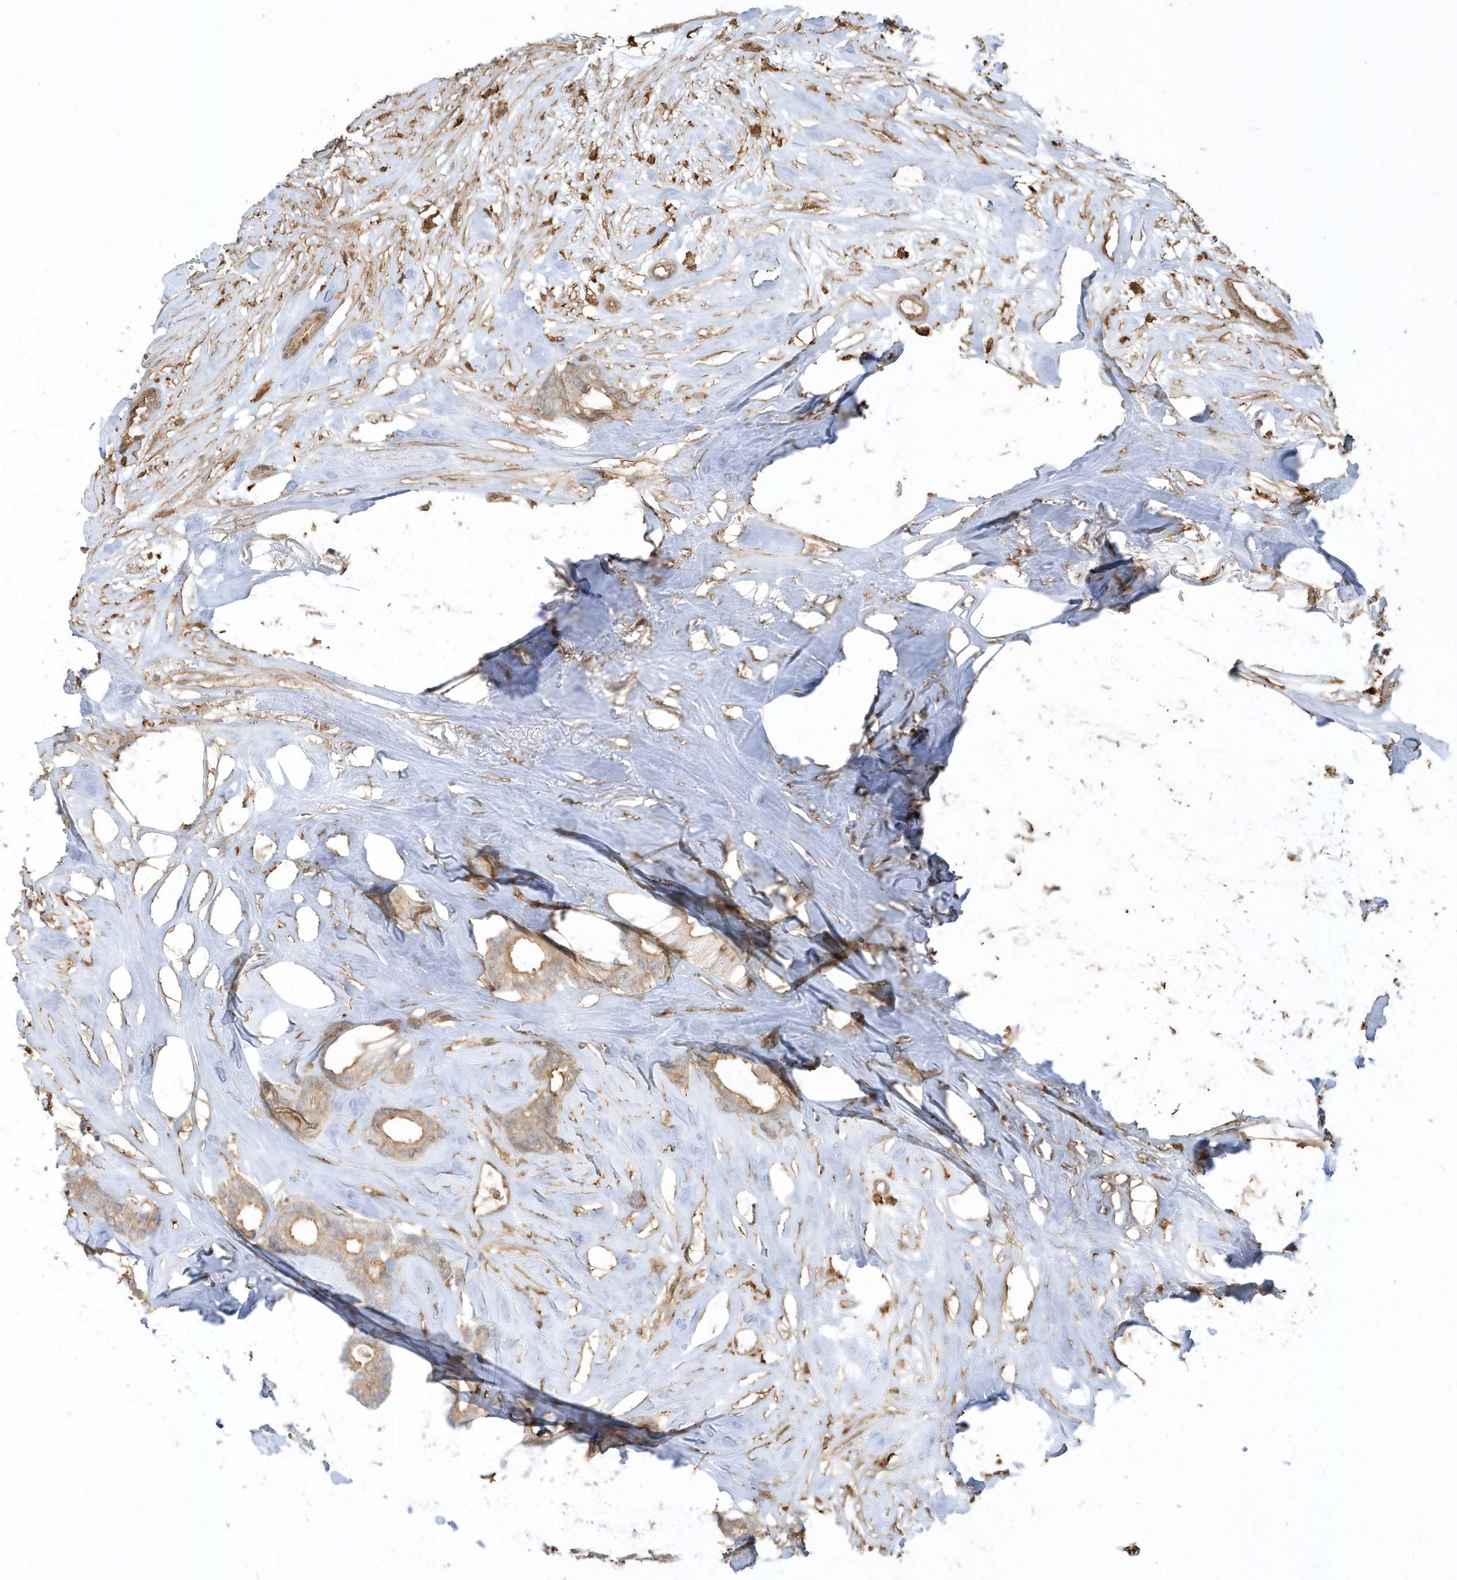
{"staining": {"intensity": "moderate", "quantity": "<25%", "location": "cytoplasmic/membranous"}, "tissue": "breast cancer", "cell_type": "Tumor cells", "image_type": "cancer", "snomed": [{"axis": "morphology", "description": "Duct carcinoma"}, {"axis": "topography", "description": "Breast"}], "caption": "A histopathology image showing moderate cytoplasmic/membranous positivity in approximately <25% of tumor cells in breast cancer (intraductal carcinoma), as visualized by brown immunohistochemical staining.", "gene": "ZBTB8A", "patient": {"sex": "female", "age": 87}}